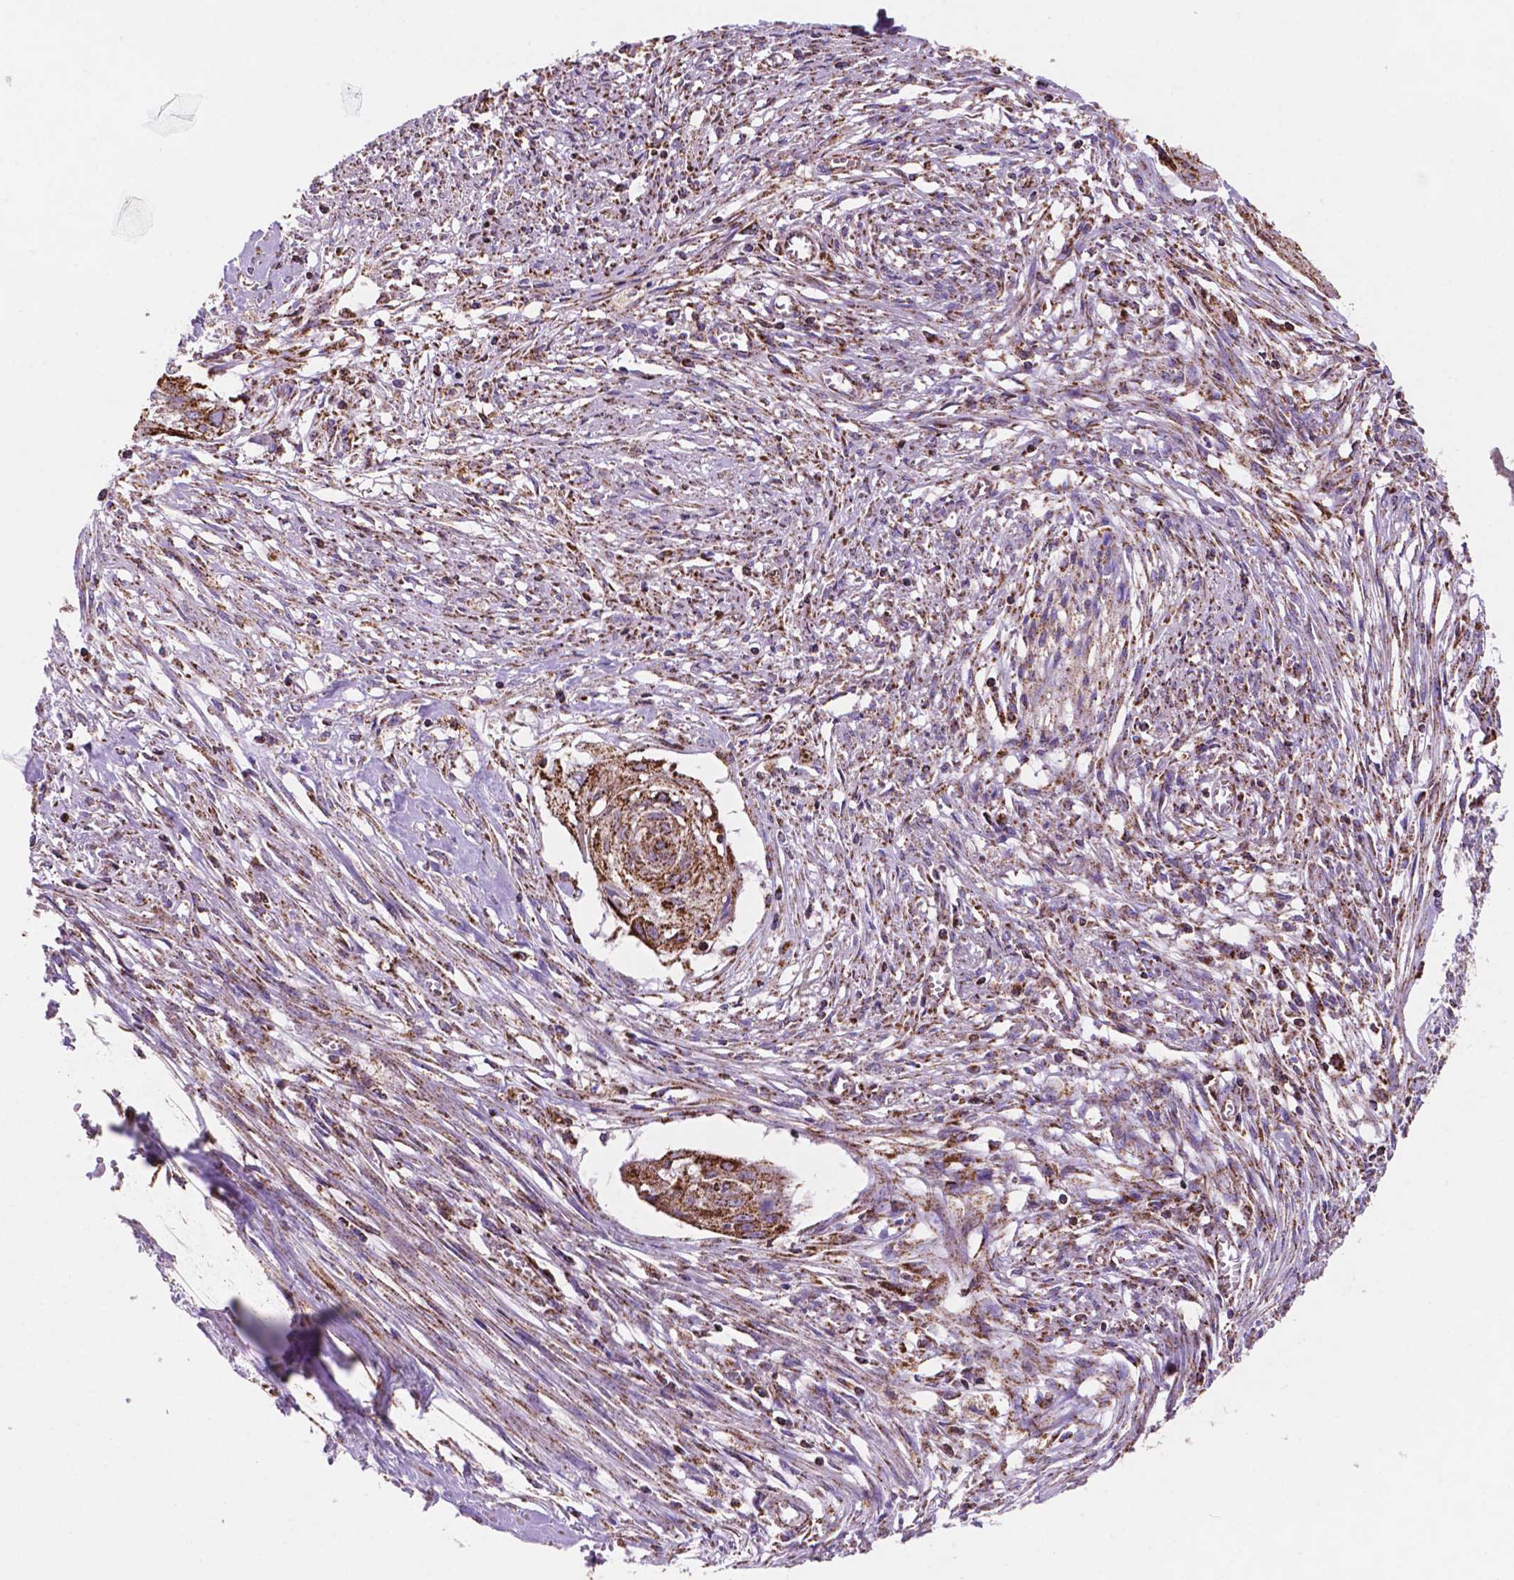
{"staining": {"intensity": "strong", "quantity": ">75%", "location": "cytoplasmic/membranous"}, "tissue": "cervical cancer", "cell_type": "Tumor cells", "image_type": "cancer", "snomed": [{"axis": "morphology", "description": "Squamous cell carcinoma, NOS"}, {"axis": "topography", "description": "Cervix"}], "caption": "Approximately >75% of tumor cells in squamous cell carcinoma (cervical) demonstrate strong cytoplasmic/membranous protein staining as visualized by brown immunohistochemical staining.", "gene": "HSPD1", "patient": {"sex": "female", "age": 49}}